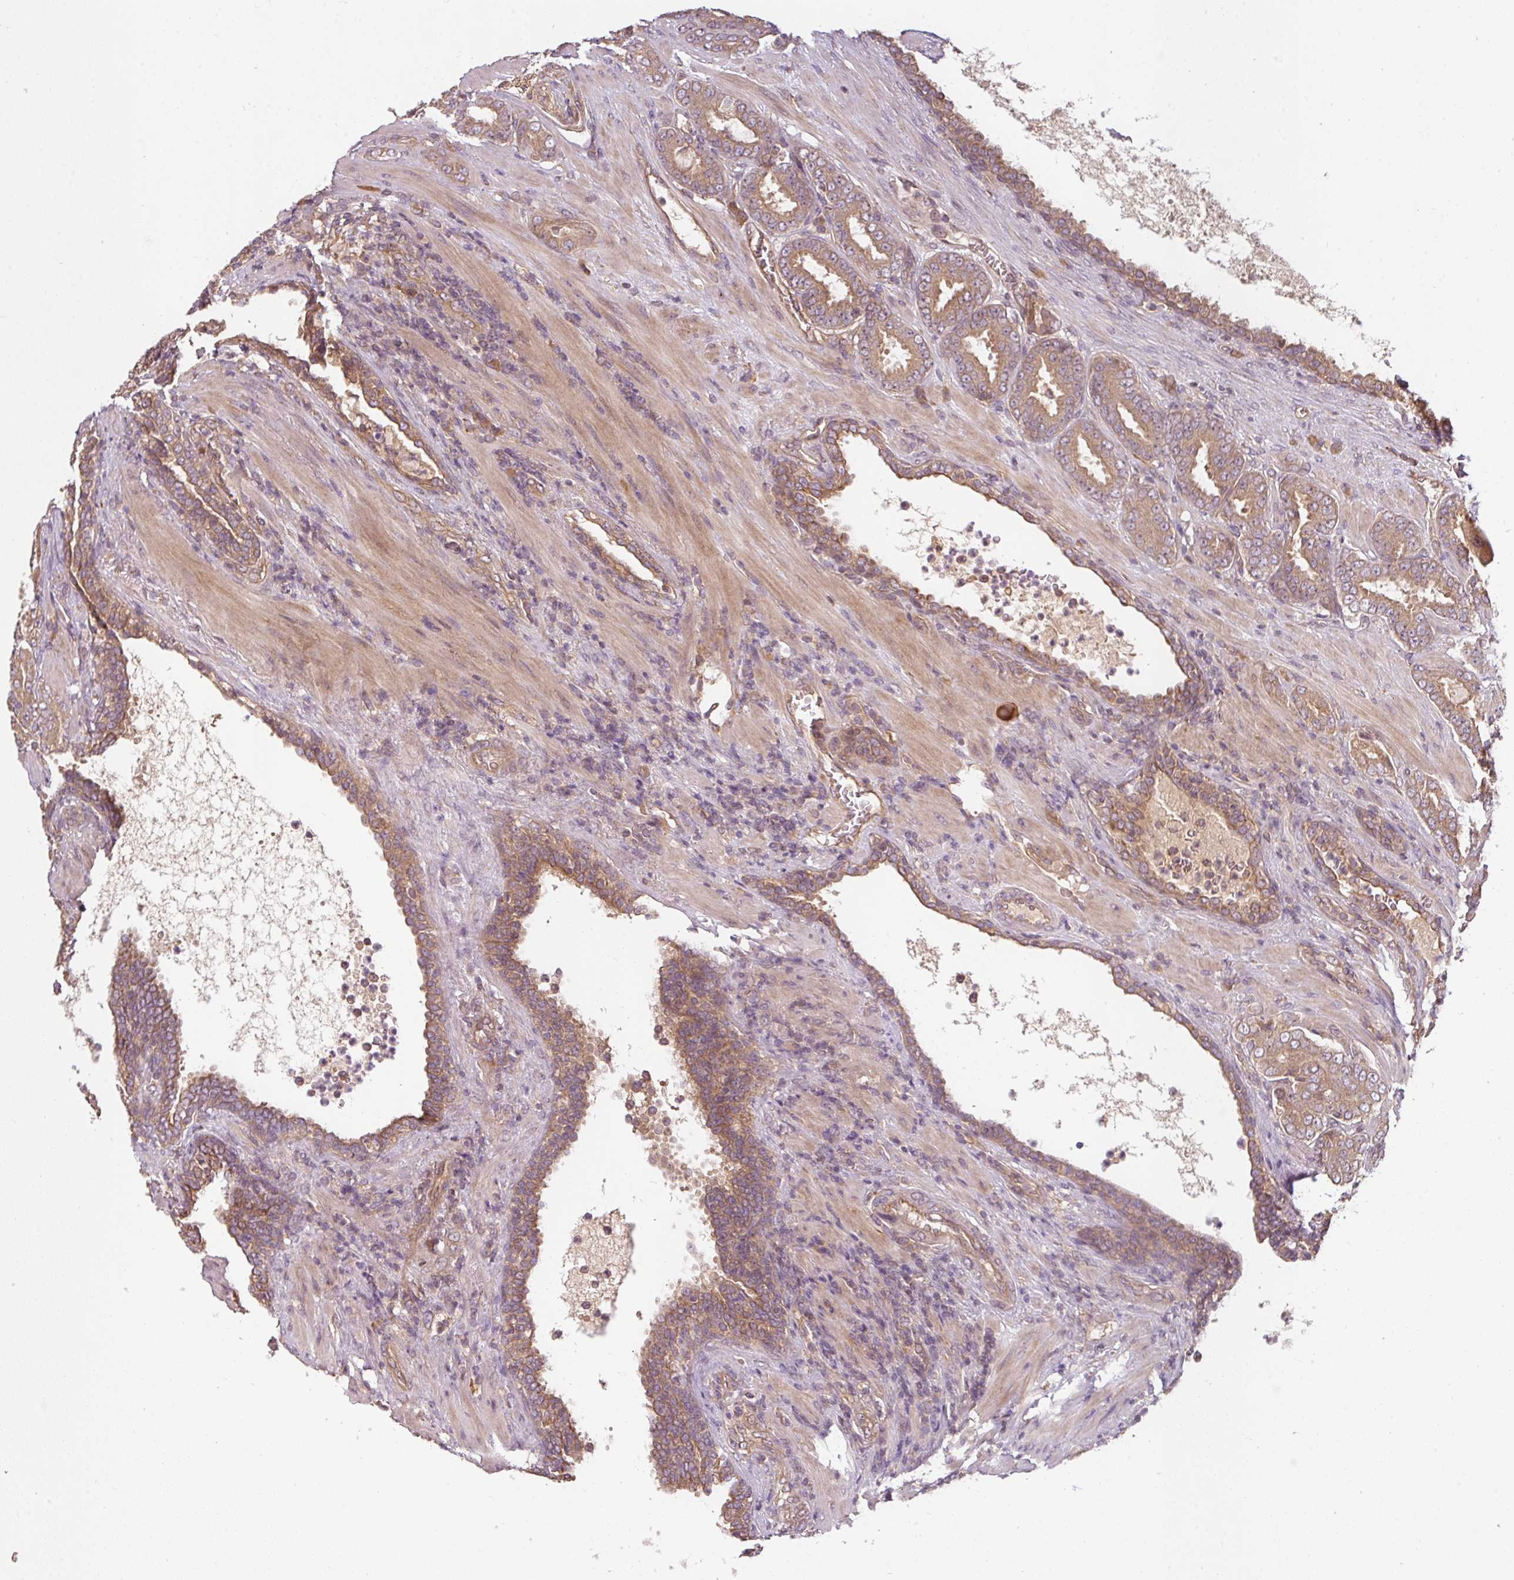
{"staining": {"intensity": "moderate", "quantity": ">75%", "location": "cytoplasmic/membranous"}, "tissue": "prostate cancer", "cell_type": "Tumor cells", "image_type": "cancer", "snomed": [{"axis": "morphology", "description": "Adenocarcinoma, High grade"}, {"axis": "topography", "description": "Prostate"}], "caption": "Protein staining exhibits moderate cytoplasmic/membranous positivity in about >75% of tumor cells in prostate adenocarcinoma (high-grade).", "gene": "RNF31", "patient": {"sex": "male", "age": 68}}